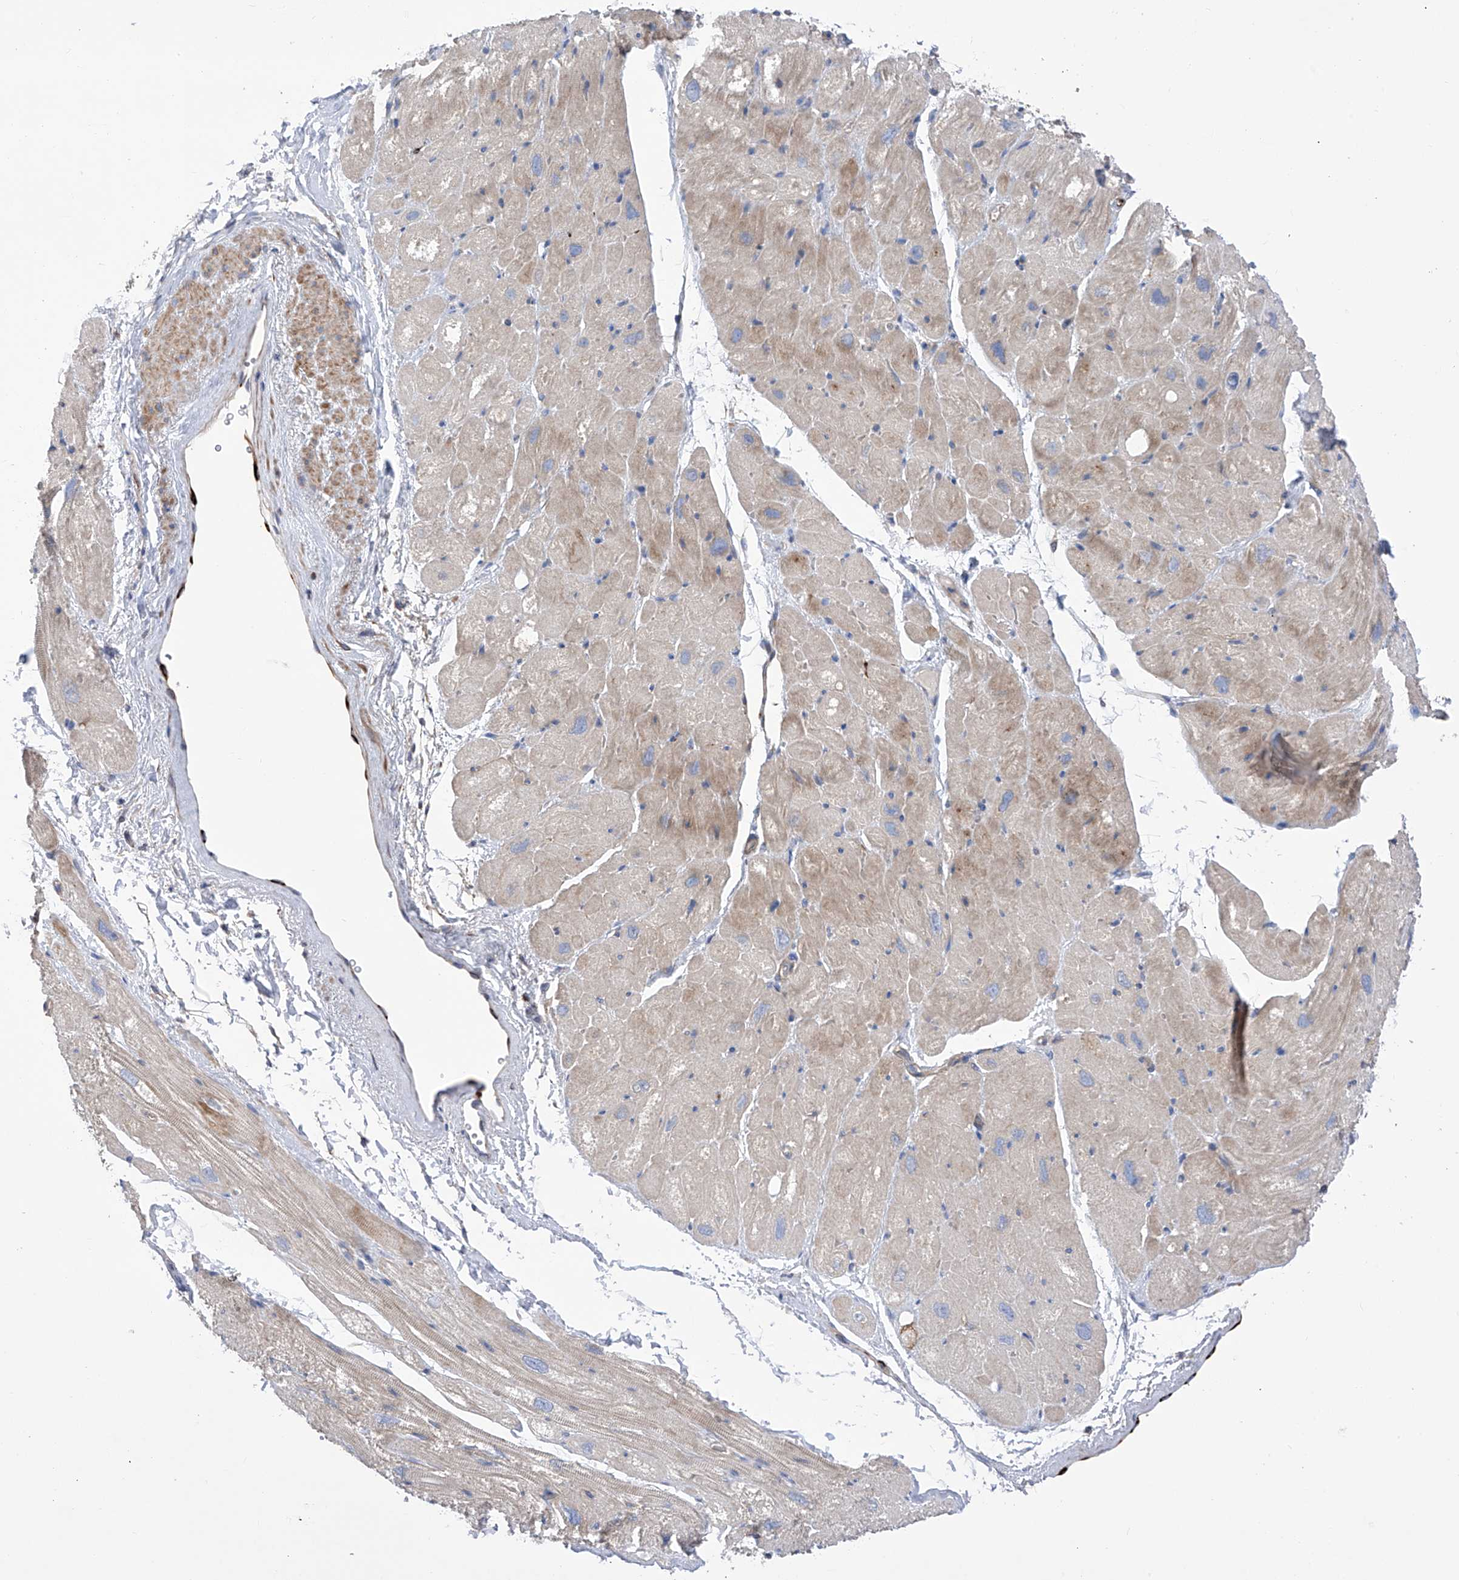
{"staining": {"intensity": "moderate", "quantity": "<25%", "location": "cytoplasmic/membranous"}, "tissue": "heart muscle", "cell_type": "Cardiomyocytes", "image_type": "normal", "snomed": [{"axis": "morphology", "description": "Normal tissue, NOS"}, {"axis": "topography", "description": "Heart"}], "caption": "Heart muscle stained with a brown dye reveals moderate cytoplasmic/membranous positive staining in approximately <25% of cardiomyocytes.", "gene": "NFATC4", "patient": {"sex": "male", "age": 50}}